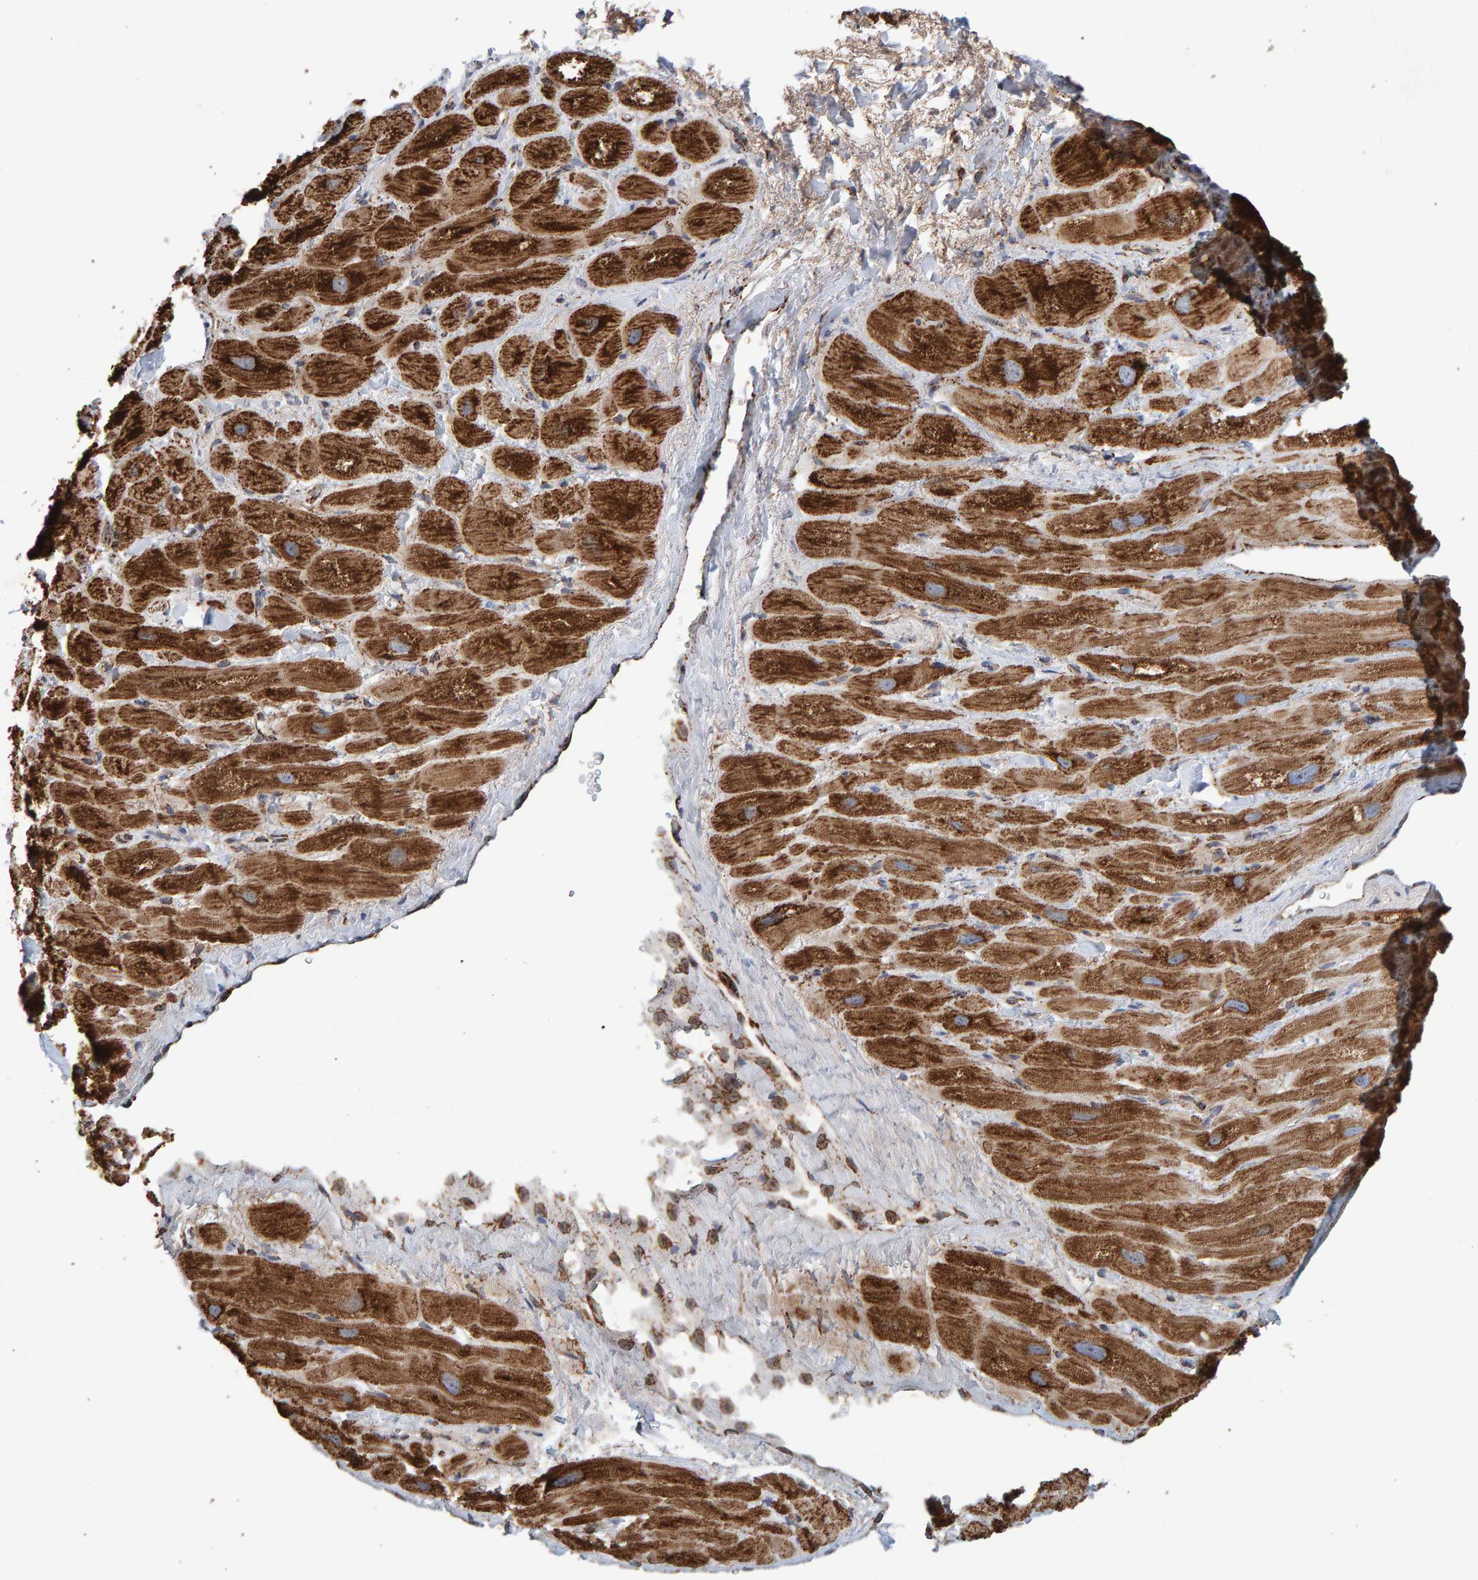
{"staining": {"intensity": "moderate", "quantity": ">75%", "location": "cytoplasmic/membranous"}, "tissue": "heart muscle", "cell_type": "Cardiomyocytes", "image_type": "normal", "snomed": [{"axis": "morphology", "description": "Normal tissue, NOS"}, {"axis": "topography", "description": "Heart"}], "caption": "Heart muscle stained with IHC demonstrates moderate cytoplasmic/membranous positivity in about >75% of cardiomyocytes.", "gene": "MRPL45", "patient": {"sex": "male", "age": 49}}